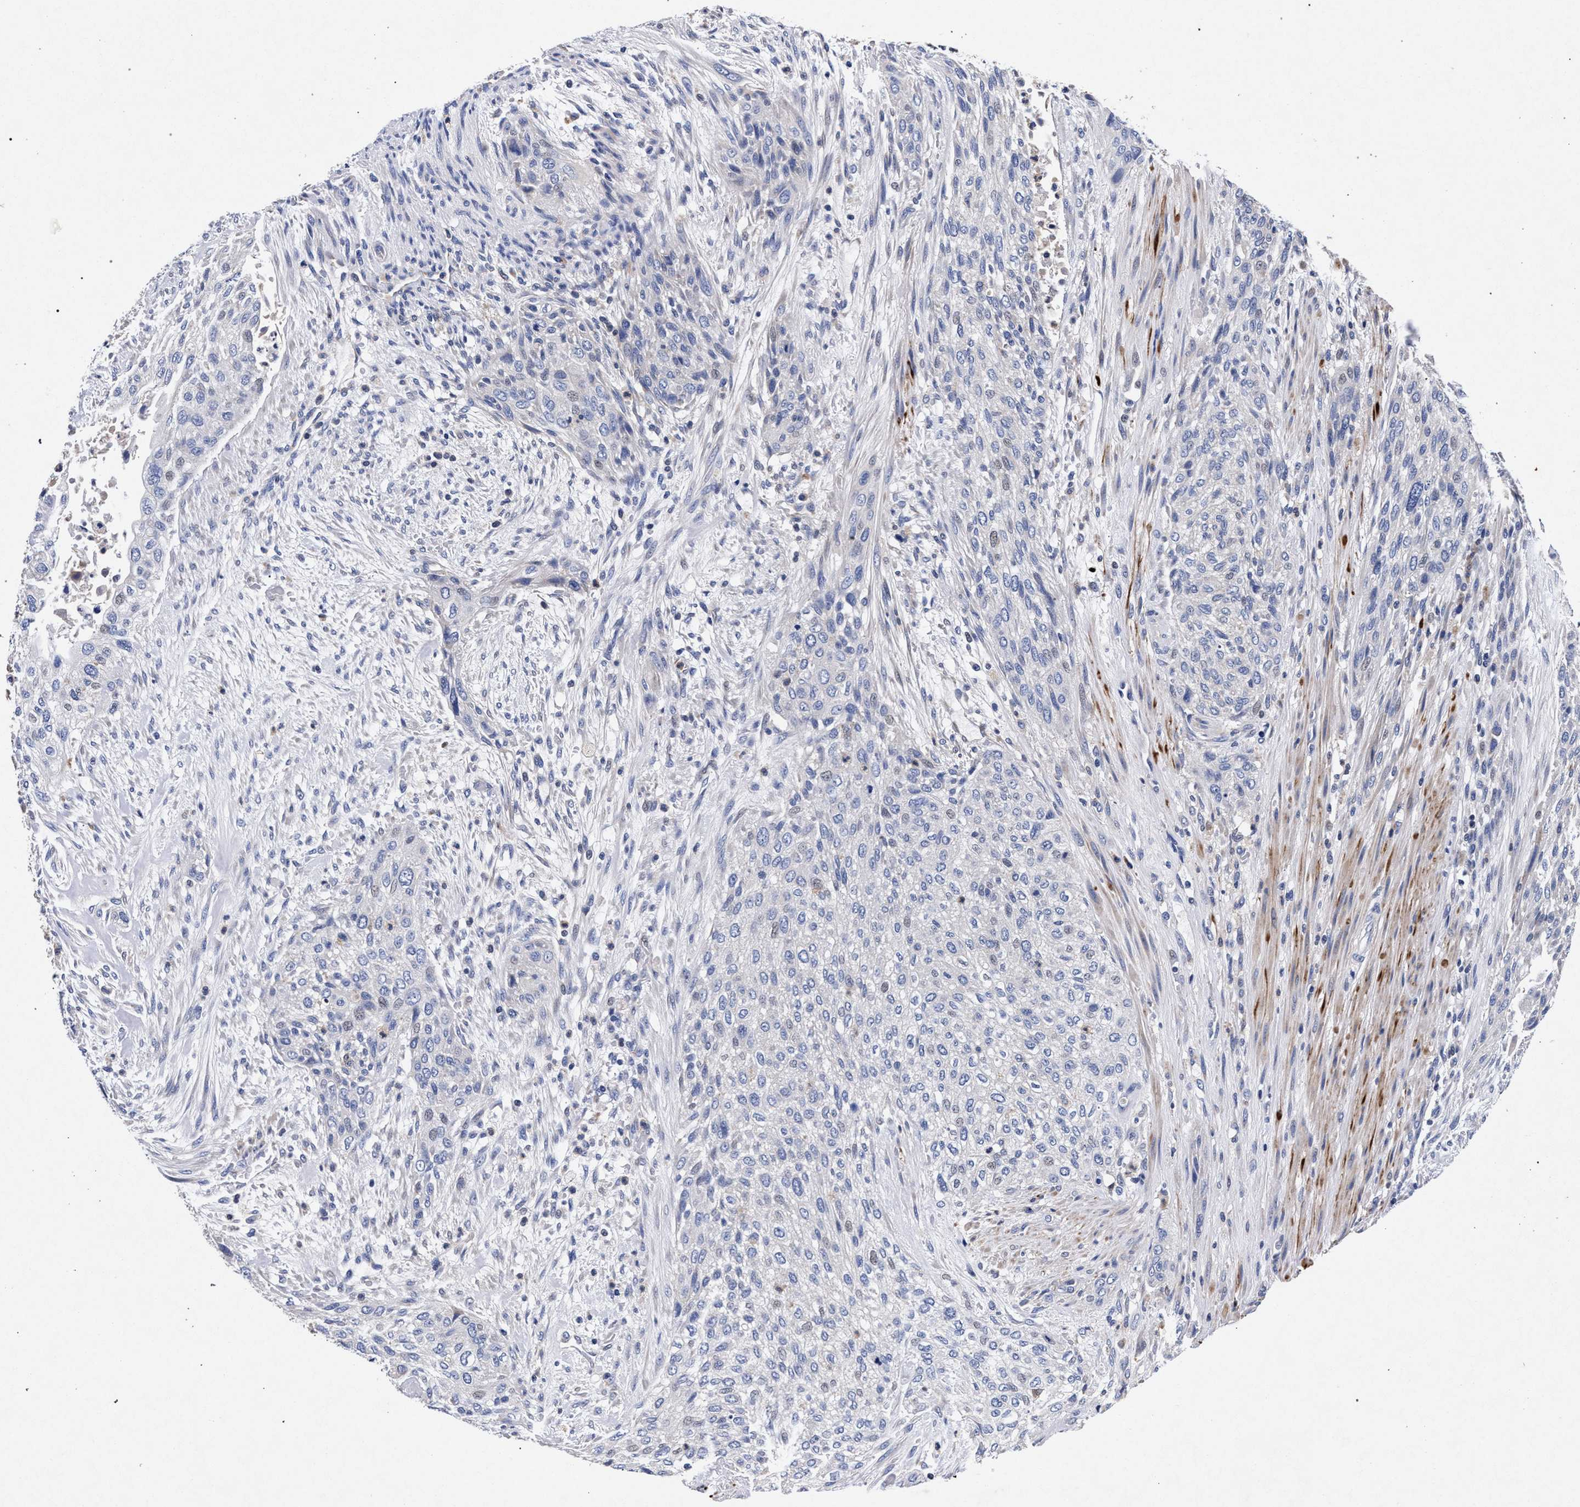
{"staining": {"intensity": "negative", "quantity": "none", "location": "none"}, "tissue": "urothelial cancer", "cell_type": "Tumor cells", "image_type": "cancer", "snomed": [{"axis": "morphology", "description": "Urothelial carcinoma, Low grade"}, {"axis": "morphology", "description": "Urothelial carcinoma, High grade"}, {"axis": "topography", "description": "Urinary bladder"}], "caption": "This is an immunohistochemistry histopathology image of high-grade urothelial carcinoma. There is no staining in tumor cells.", "gene": "HSD17B14", "patient": {"sex": "male", "age": 35}}